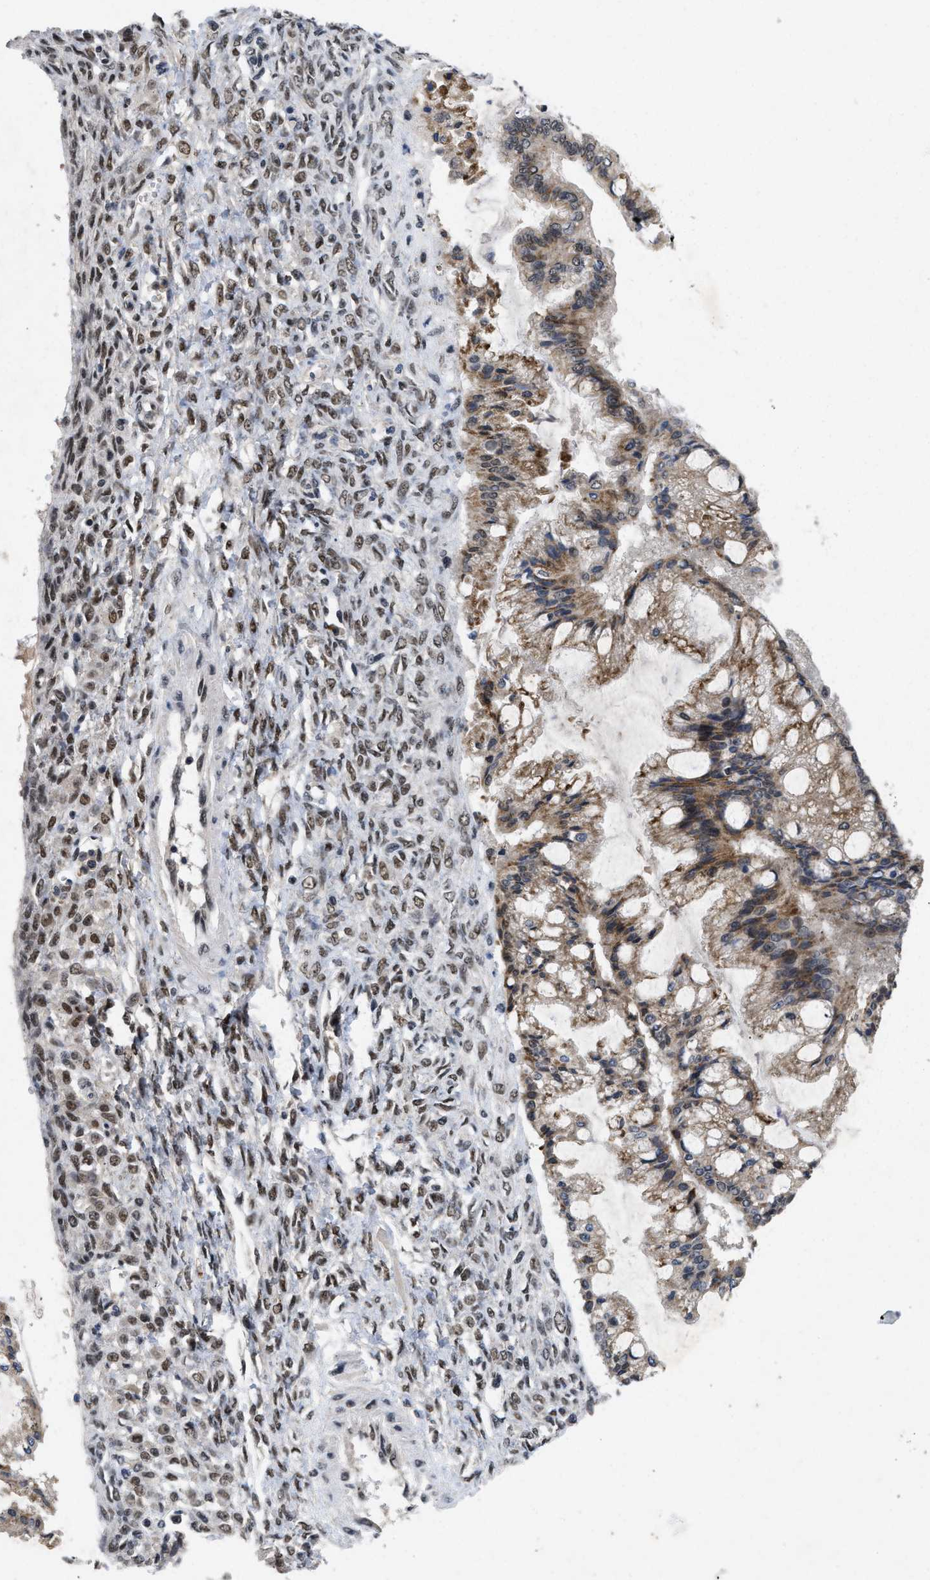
{"staining": {"intensity": "weak", "quantity": ">75%", "location": "cytoplasmic/membranous"}, "tissue": "ovarian cancer", "cell_type": "Tumor cells", "image_type": "cancer", "snomed": [{"axis": "morphology", "description": "Cystadenocarcinoma, mucinous, NOS"}, {"axis": "topography", "description": "Ovary"}], "caption": "Mucinous cystadenocarcinoma (ovarian) stained with a protein marker exhibits weak staining in tumor cells.", "gene": "ZNF346", "patient": {"sex": "female", "age": 73}}